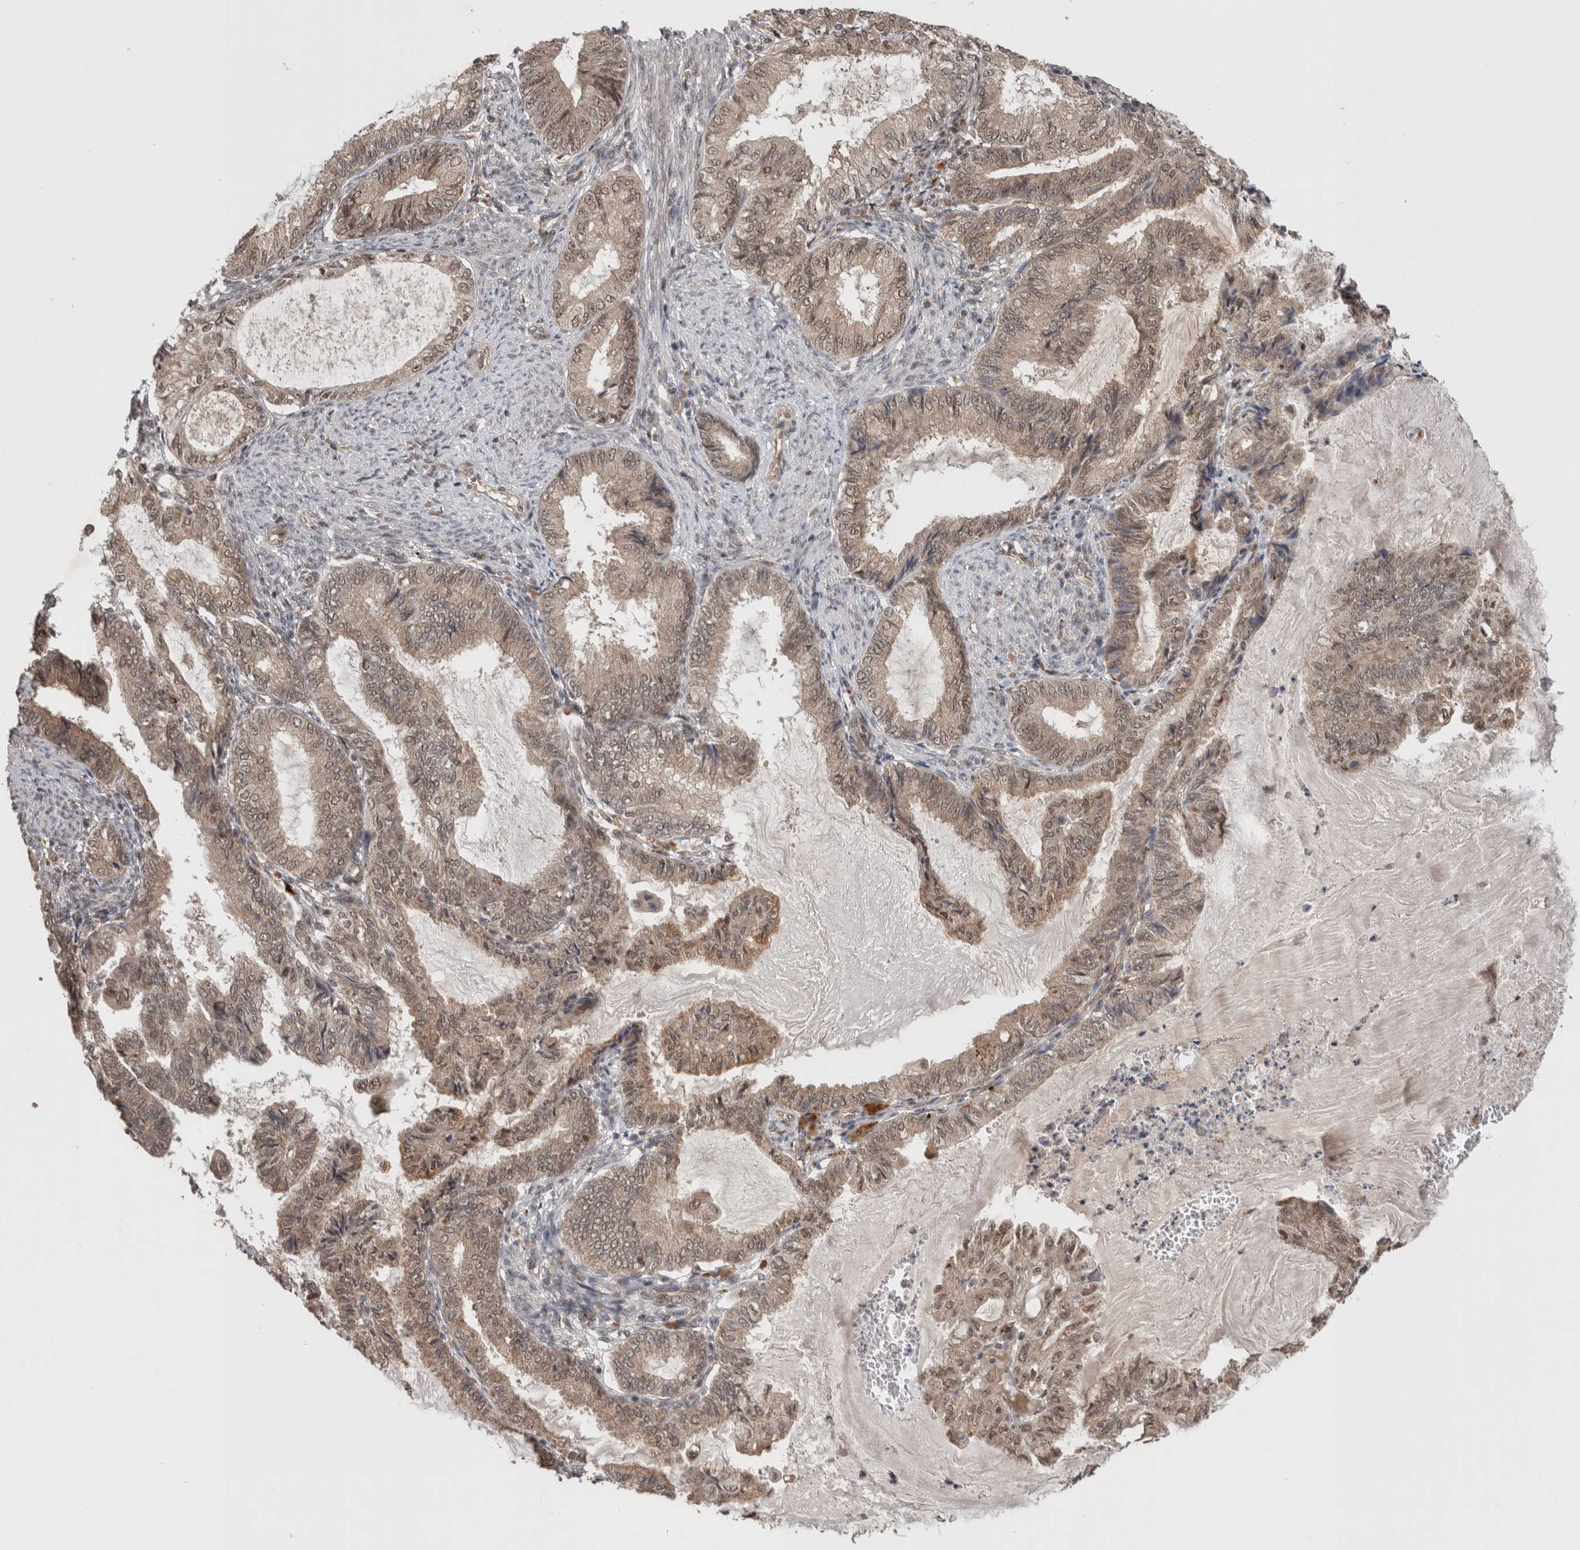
{"staining": {"intensity": "weak", "quantity": "25%-75%", "location": "nuclear"}, "tissue": "endometrial cancer", "cell_type": "Tumor cells", "image_type": "cancer", "snomed": [{"axis": "morphology", "description": "Adenocarcinoma, NOS"}, {"axis": "topography", "description": "Endometrium"}], "caption": "A photomicrograph of endometrial adenocarcinoma stained for a protein exhibits weak nuclear brown staining in tumor cells.", "gene": "MPHOSPH6", "patient": {"sex": "female", "age": 86}}